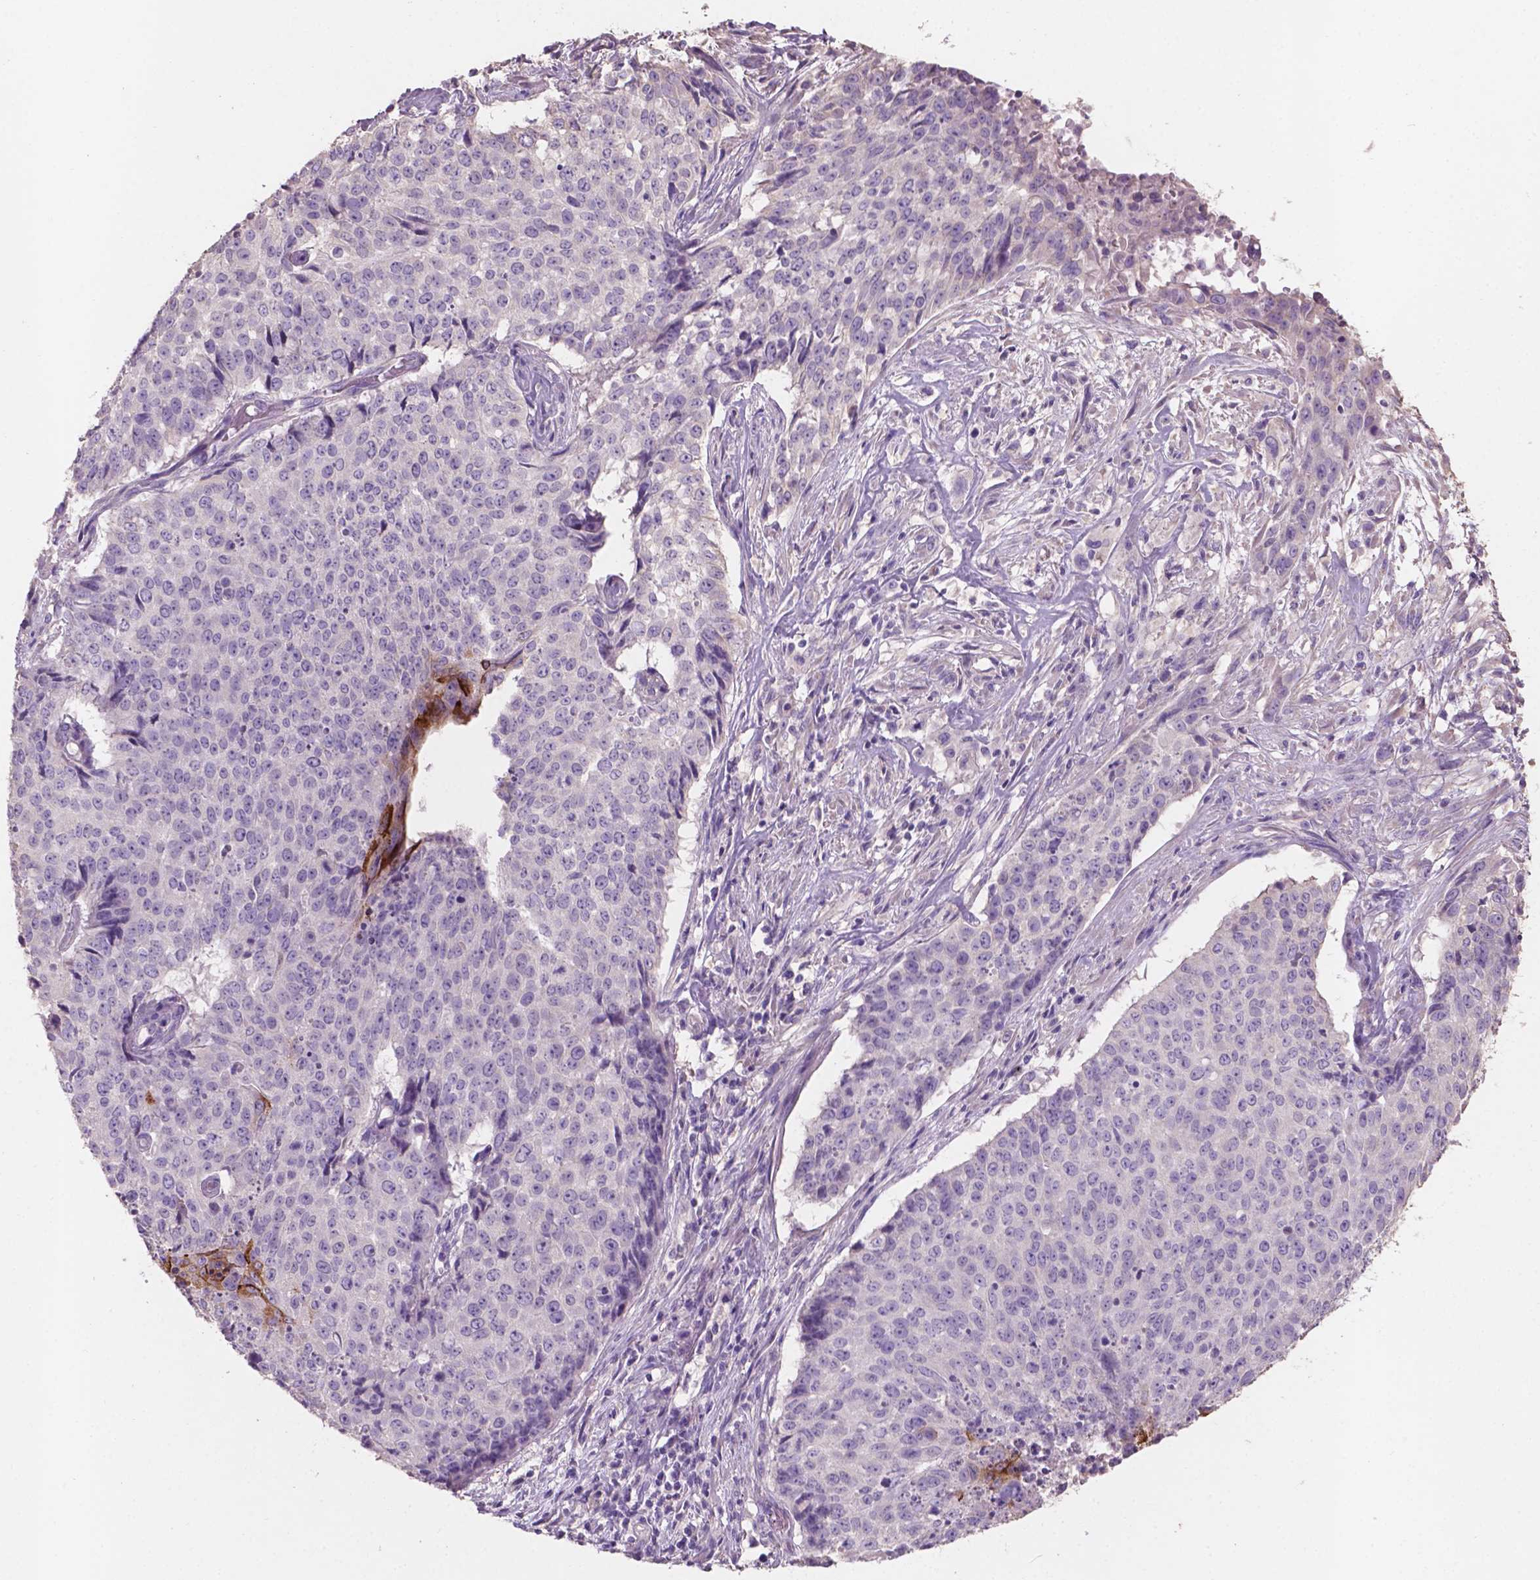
{"staining": {"intensity": "strong", "quantity": "<25%", "location": "cytoplasmic/membranous"}, "tissue": "lung cancer", "cell_type": "Tumor cells", "image_type": "cancer", "snomed": [{"axis": "morphology", "description": "Normal tissue, NOS"}, {"axis": "morphology", "description": "Squamous cell carcinoma, NOS"}, {"axis": "topography", "description": "Bronchus"}, {"axis": "topography", "description": "Lung"}], "caption": "Lung squamous cell carcinoma tissue shows strong cytoplasmic/membranous expression in about <25% of tumor cells, visualized by immunohistochemistry. The staining is performed using DAB brown chromogen to label protein expression. The nuclei are counter-stained blue using hematoxylin.", "gene": "SBSN", "patient": {"sex": "male", "age": 64}}